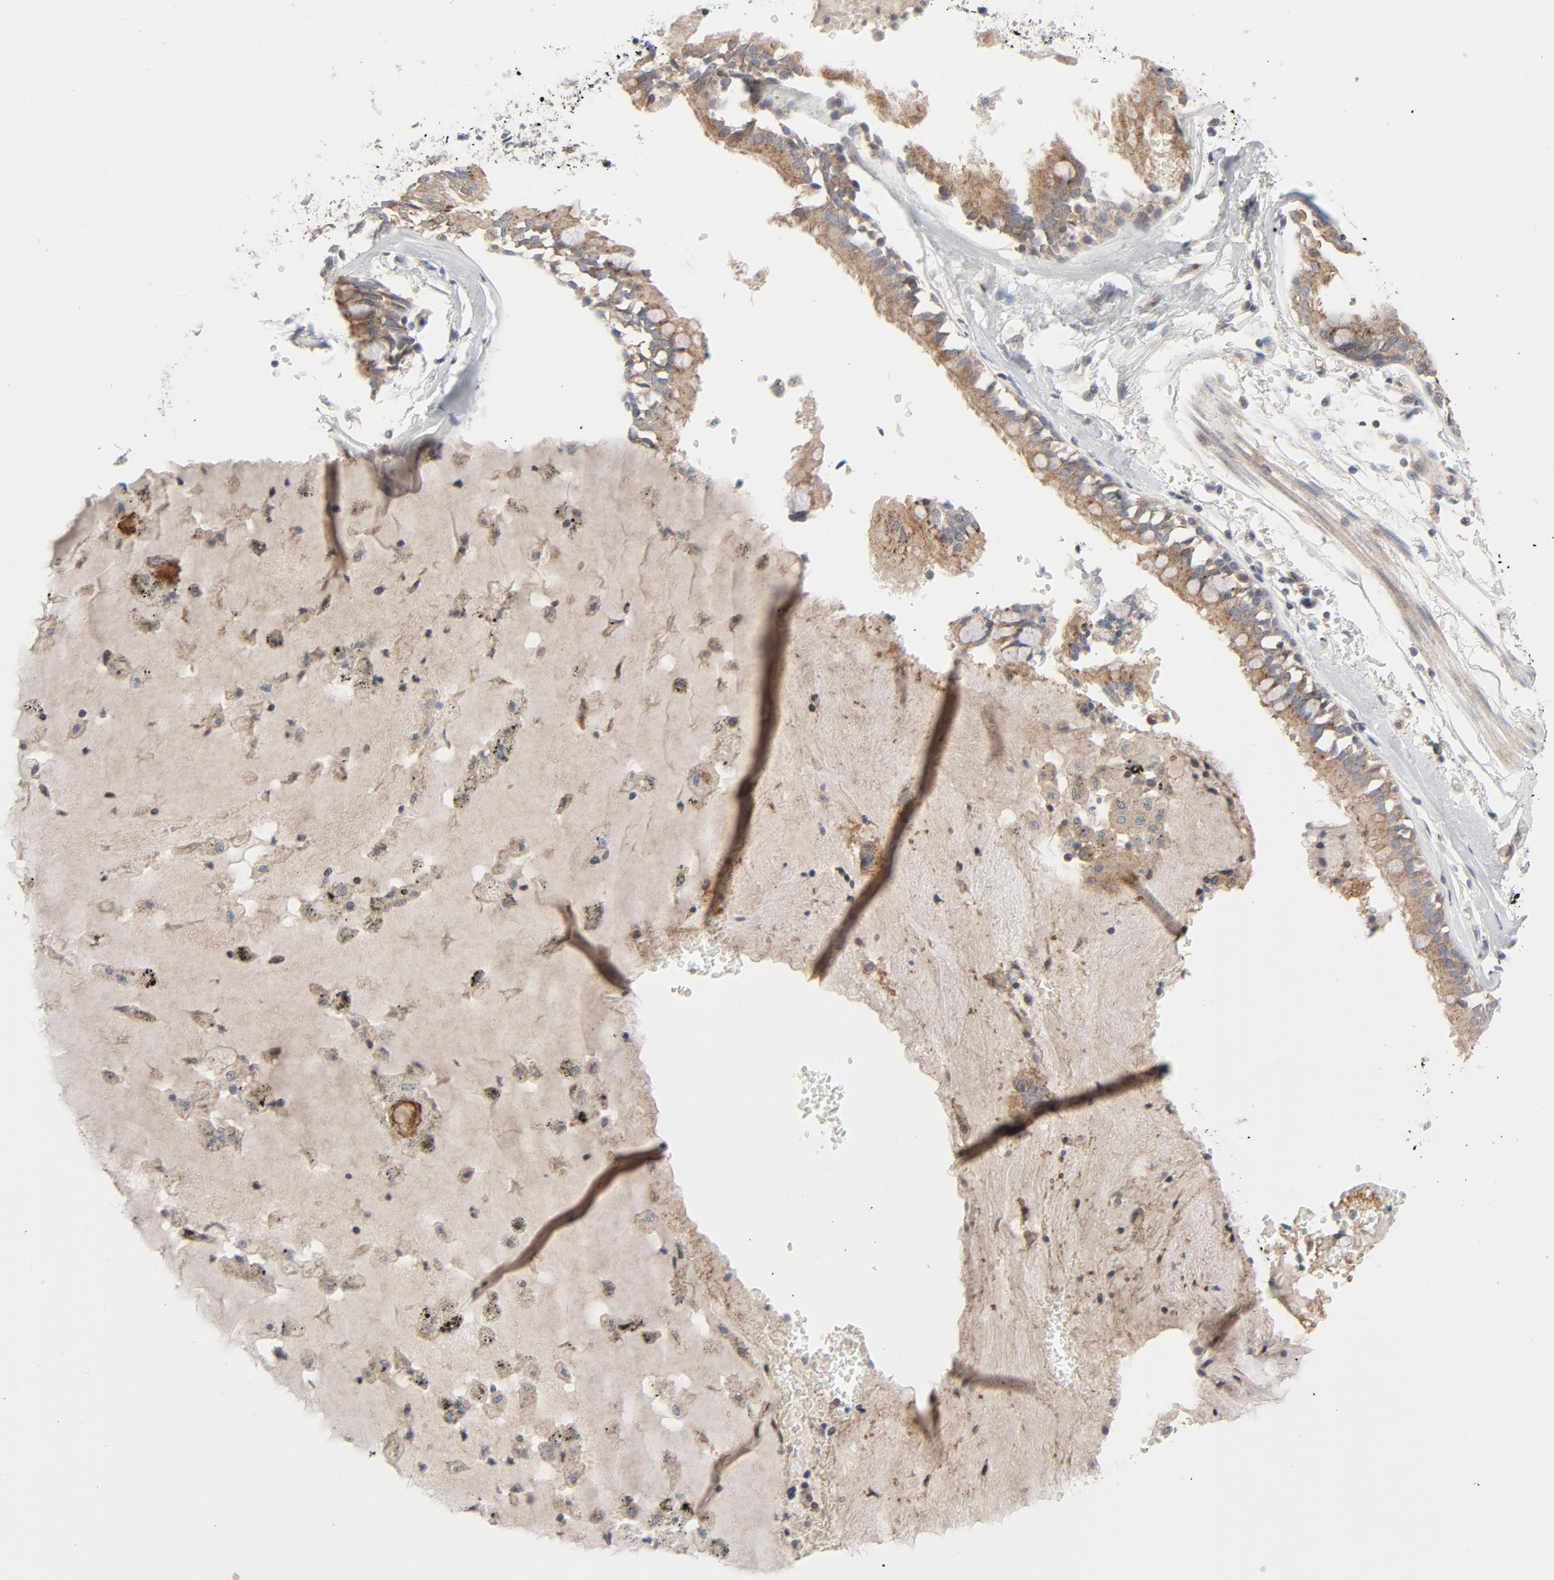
{"staining": {"intensity": "strong", "quantity": ">75%", "location": "cytoplasmic/membranous"}, "tissue": "bronchus", "cell_type": "Respiratory epithelial cells", "image_type": "normal", "snomed": [{"axis": "morphology", "description": "Normal tissue, NOS"}, {"axis": "topography", "description": "Bronchus"}, {"axis": "topography", "description": "Lung"}], "caption": "Immunohistochemistry image of benign bronchus: human bronchus stained using IHC displays high levels of strong protein expression localized specifically in the cytoplasmic/membranous of respiratory epithelial cells, appearing as a cytoplasmic/membranous brown color.", "gene": "TSG101", "patient": {"sex": "female", "age": 56}}